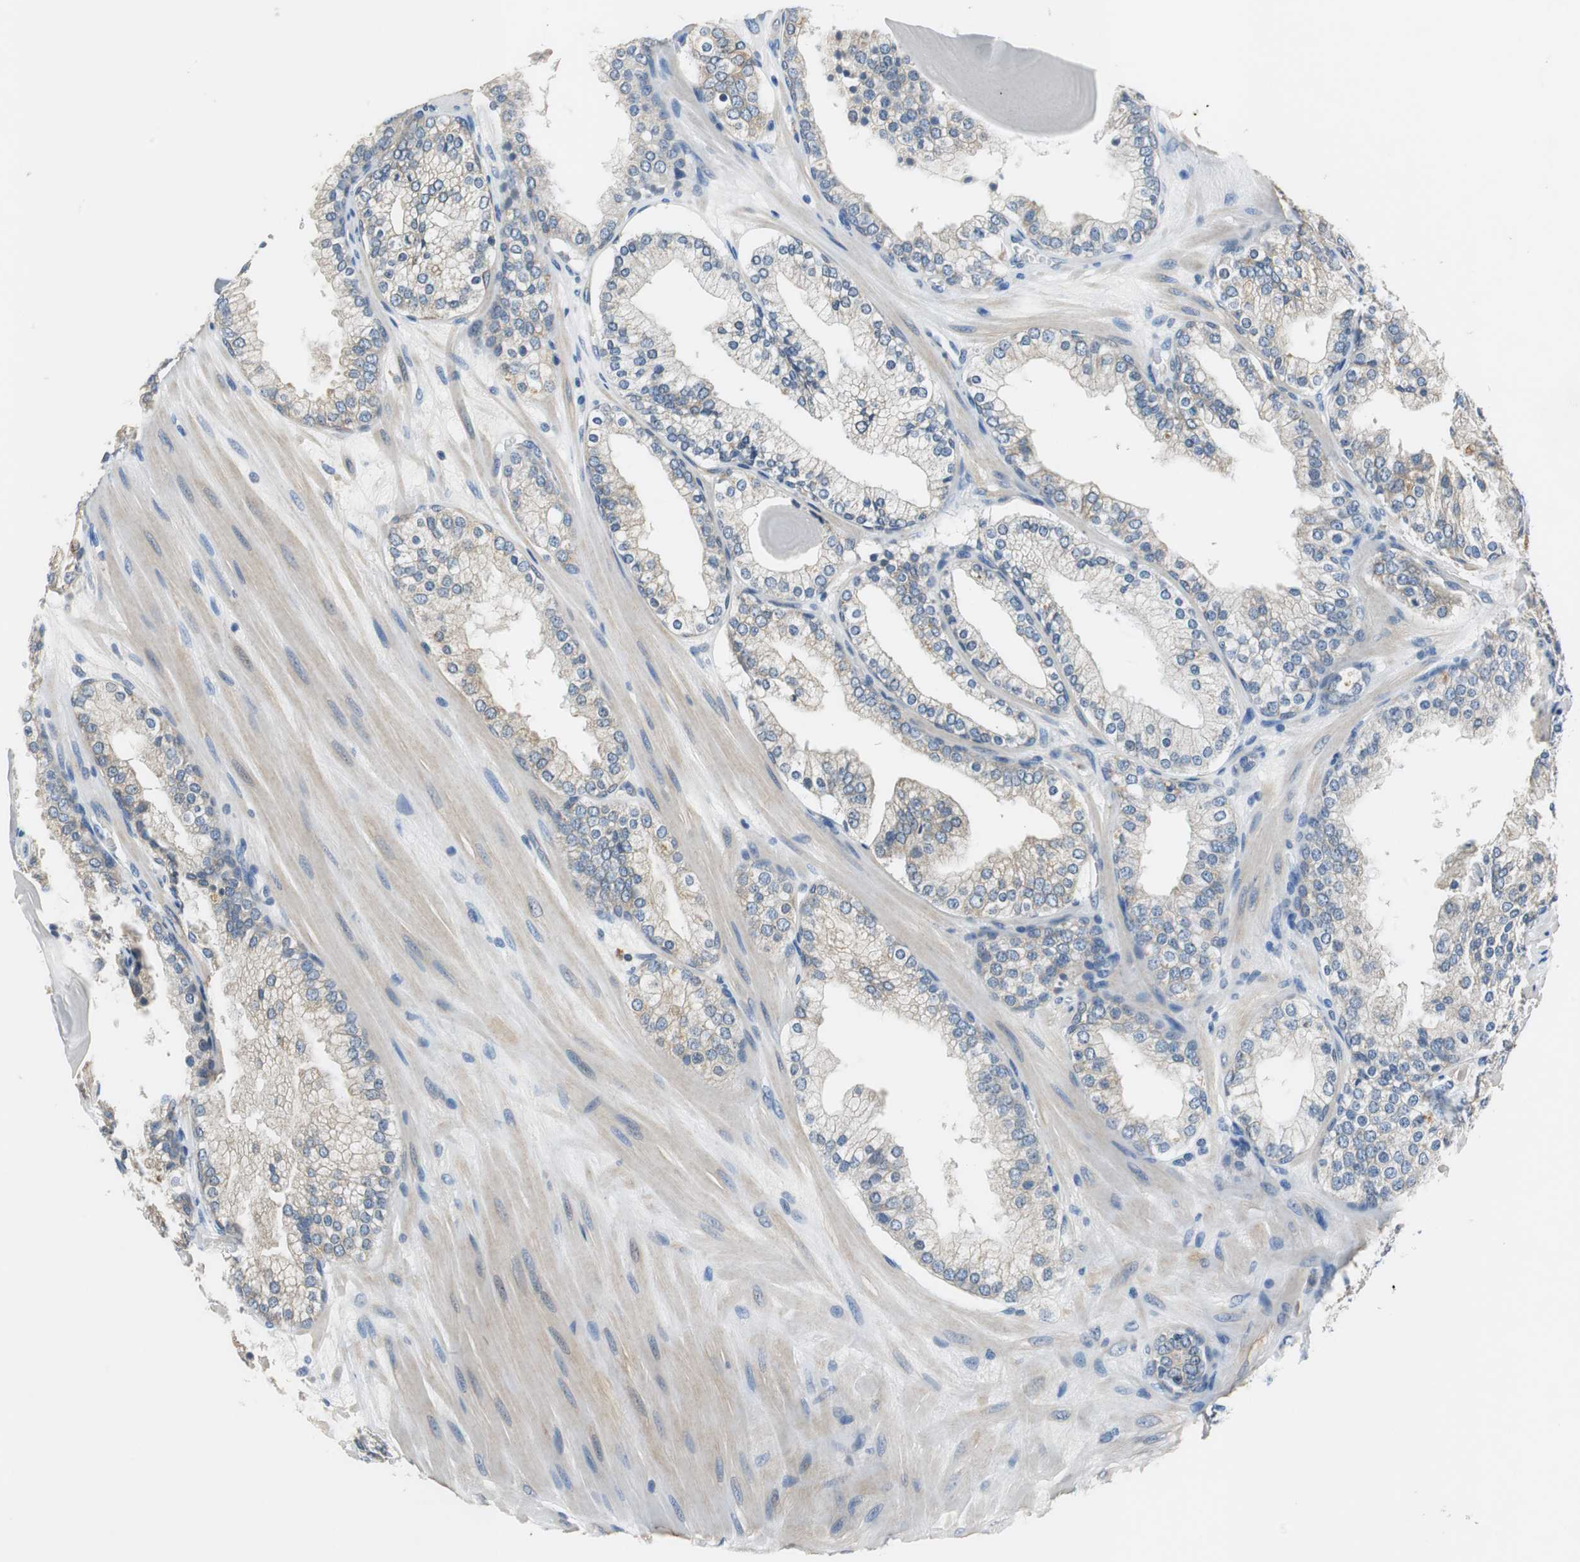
{"staining": {"intensity": "moderate", "quantity": "<25%", "location": "cytoplasmic/membranous"}, "tissue": "prostate cancer", "cell_type": "Tumor cells", "image_type": "cancer", "snomed": [{"axis": "morphology", "description": "Adenocarcinoma, High grade"}, {"axis": "topography", "description": "Prostate"}], "caption": "A photomicrograph showing moderate cytoplasmic/membranous positivity in about <25% of tumor cells in prostate cancer (adenocarcinoma (high-grade)), as visualized by brown immunohistochemical staining.", "gene": "FADS2", "patient": {"sex": "male", "age": 68}}